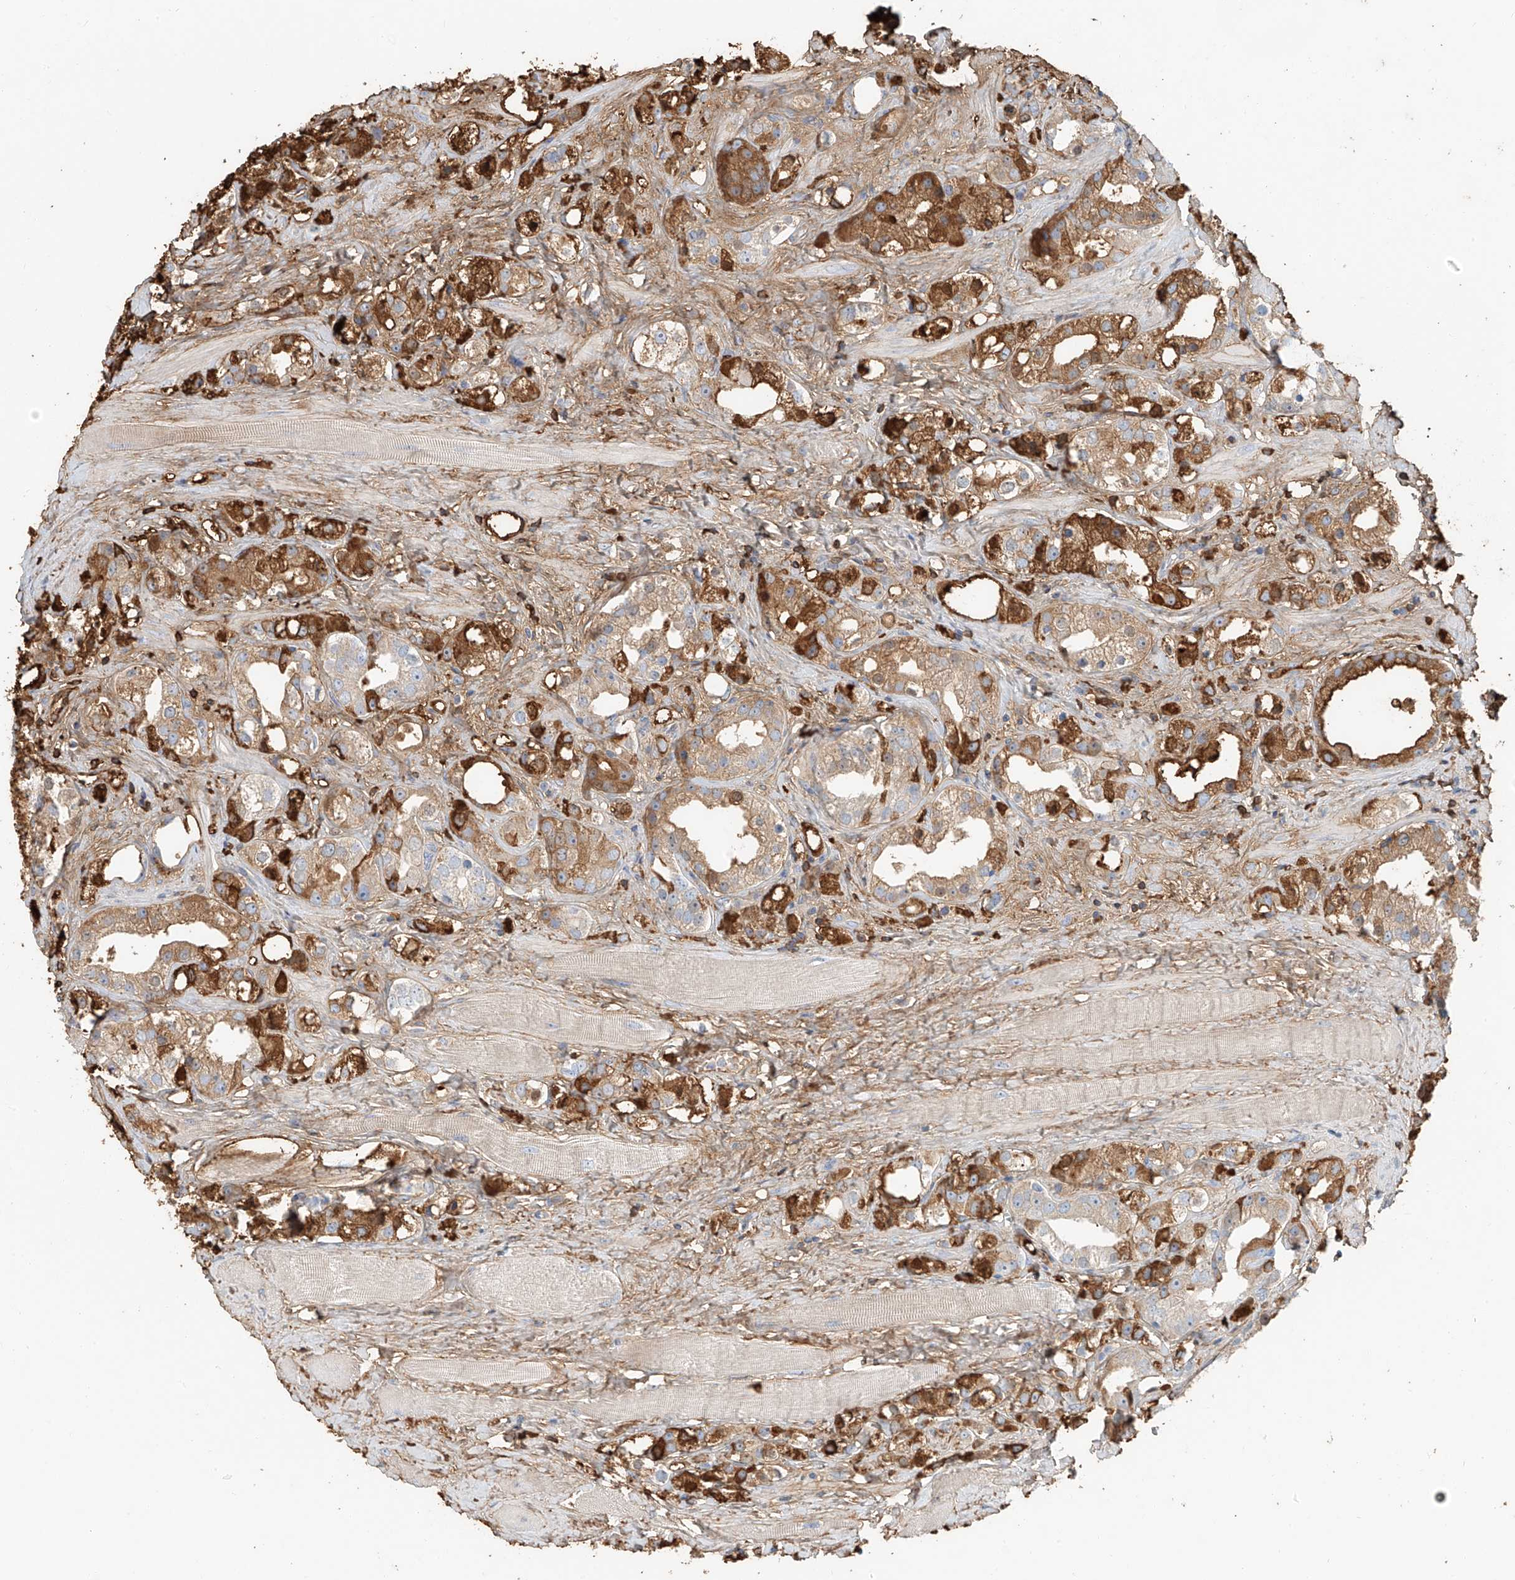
{"staining": {"intensity": "moderate", "quantity": ">75%", "location": "cytoplasmic/membranous"}, "tissue": "prostate cancer", "cell_type": "Tumor cells", "image_type": "cancer", "snomed": [{"axis": "morphology", "description": "Adenocarcinoma, NOS"}, {"axis": "topography", "description": "Prostate"}], "caption": "Human prostate cancer (adenocarcinoma) stained for a protein (brown) exhibits moderate cytoplasmic/membranous positive staining in about >75% of tumor cells.", "gene": "ZFP30", "patient": {"sex": "male", "age": 79}}